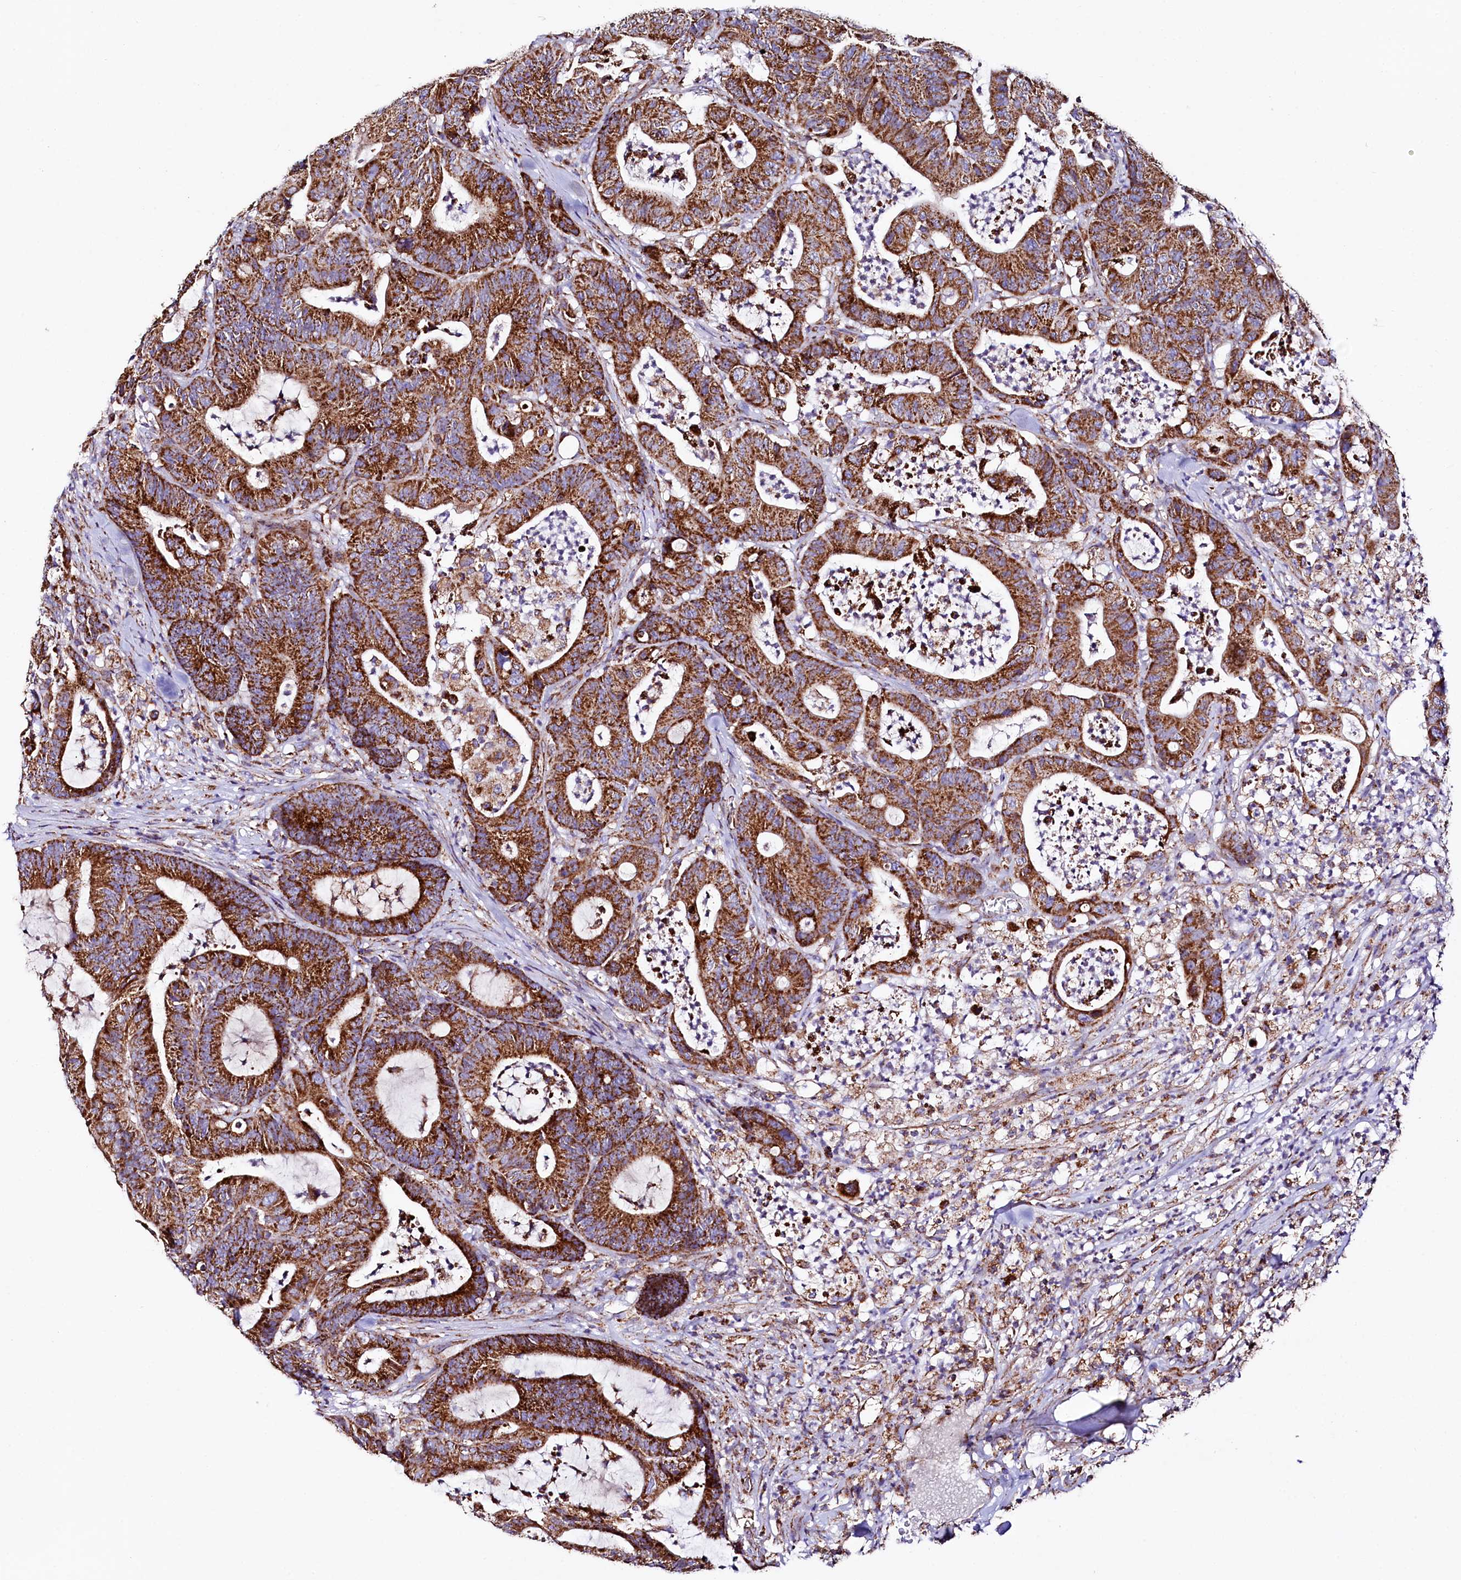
{"staining": {"intensity": "strong", "quantity": ">75%", "location": "cytoplasmic/membranous"}, "tissue": "colorectal cancer", "cell_type": "Tumor cells", "image_type": "cancer", "snomed": [{"axis": "morphology", "description": "Adenocarcinoma, NOS"}, {"axis": "topography", "description": "Colon"}], "caption": "Immunohistochemistry image of human colorectal adenocarcinoma stained for a protein (brown), which displays high levels of strong cytoplasmic/membranous expression in about >75% of tumor cells.", "gene": "APLP2", "patient": {"sex": "female", "age": 84}}